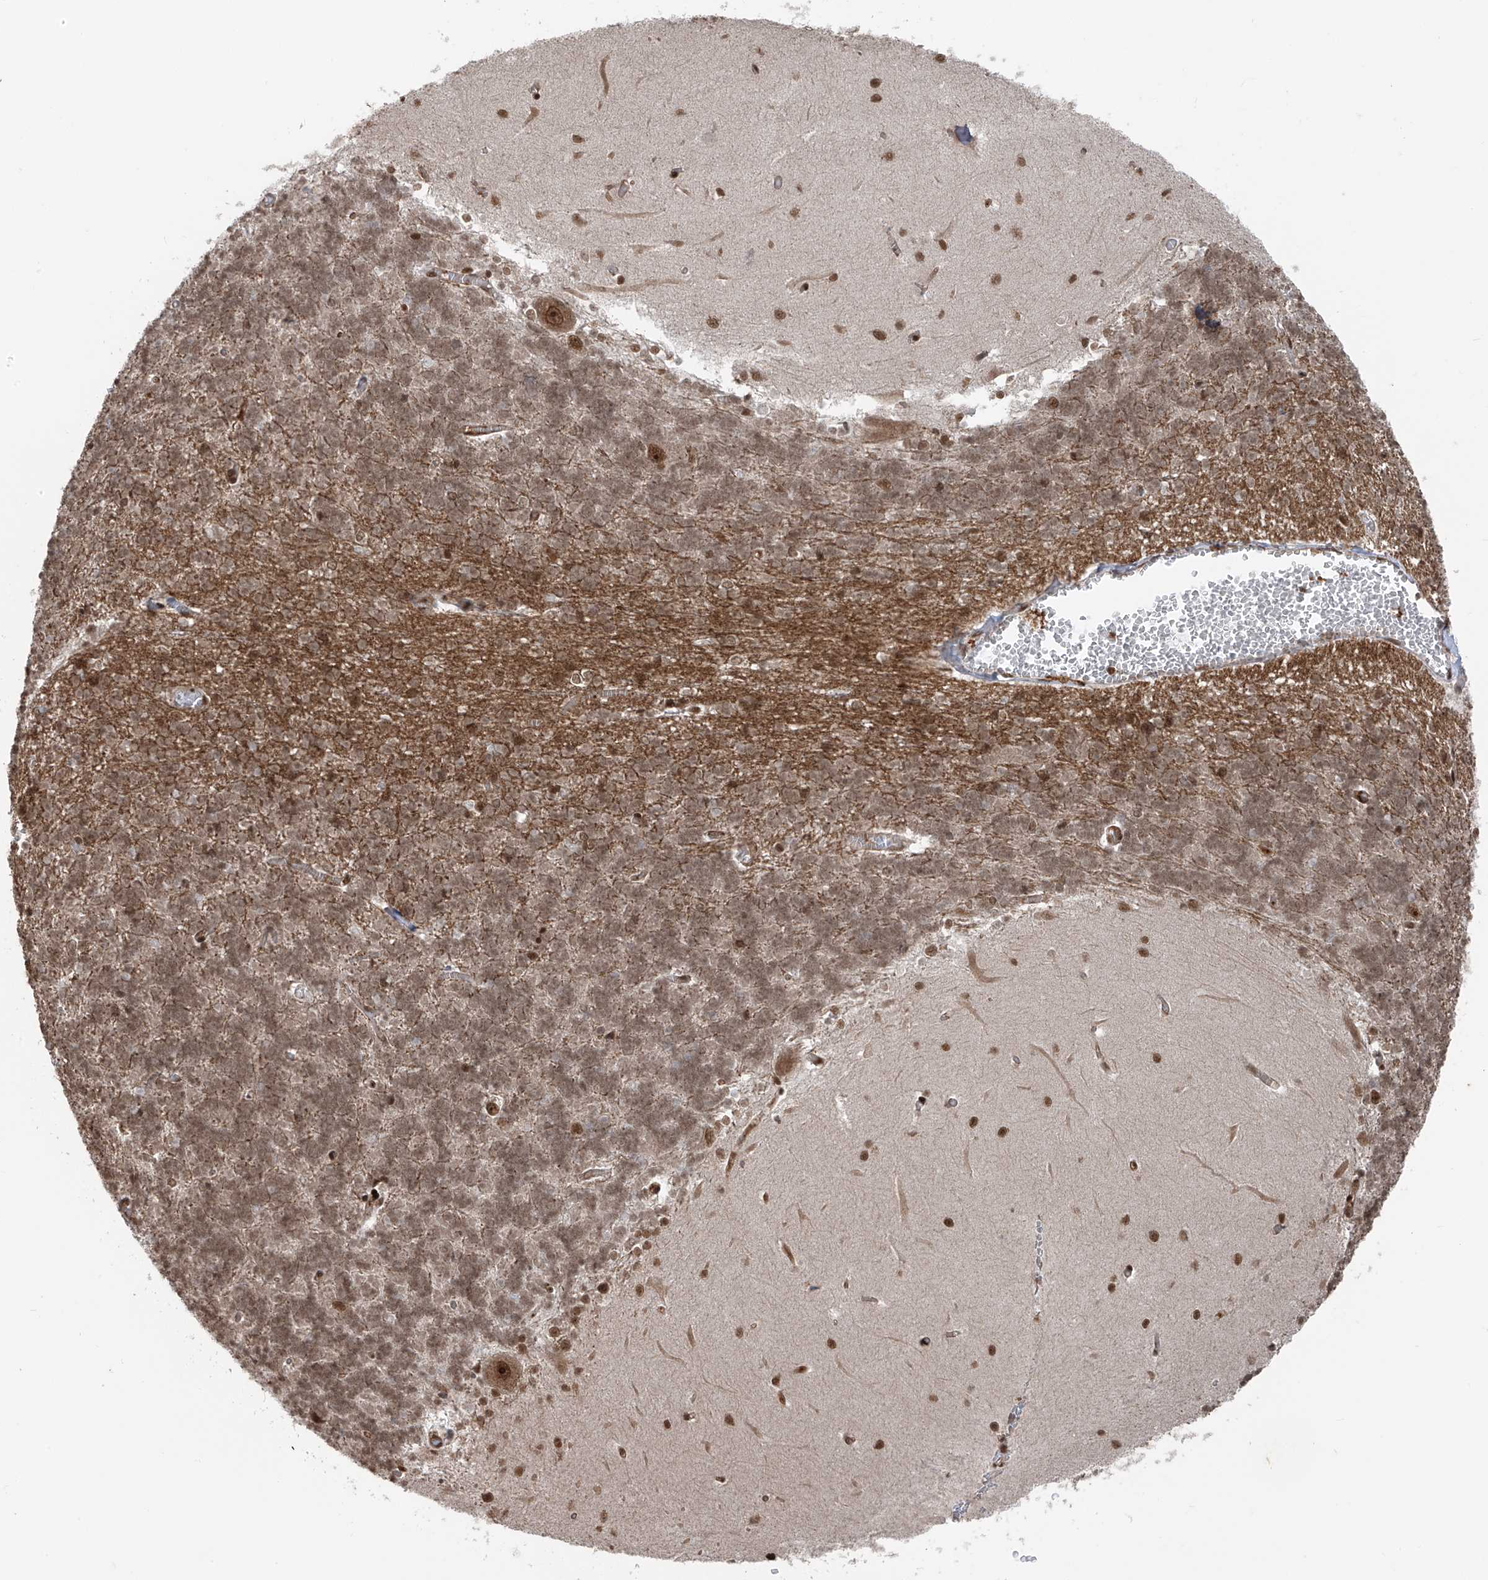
{"staining": {"intensity": "moderate", "quantity": "25%-75%", "location": "cytoplasmic/membranous,nuclear"}, "tissue": "cerebellum", "cell_type": "Cells in granular layer", "image_type": "normal", "snomed": [{"axis": "morphology", "description": "Normal tissue, NOS"}, {"axis": "topography", "description": "Cerebellum"}], "caption": "Cells in granular layer reveal medium levels of moderate cytoplasmic/membranous,nuclear positivity in about 25%-75% of cells in unremarkable cerebellum. The staining is performed using DAB brown chromogen to label protein expression. The nuclei are counter-stained blue using hematoxylin.", "gene": "ARHGEF3", "patient": {"sex": "male", "age": 37}}